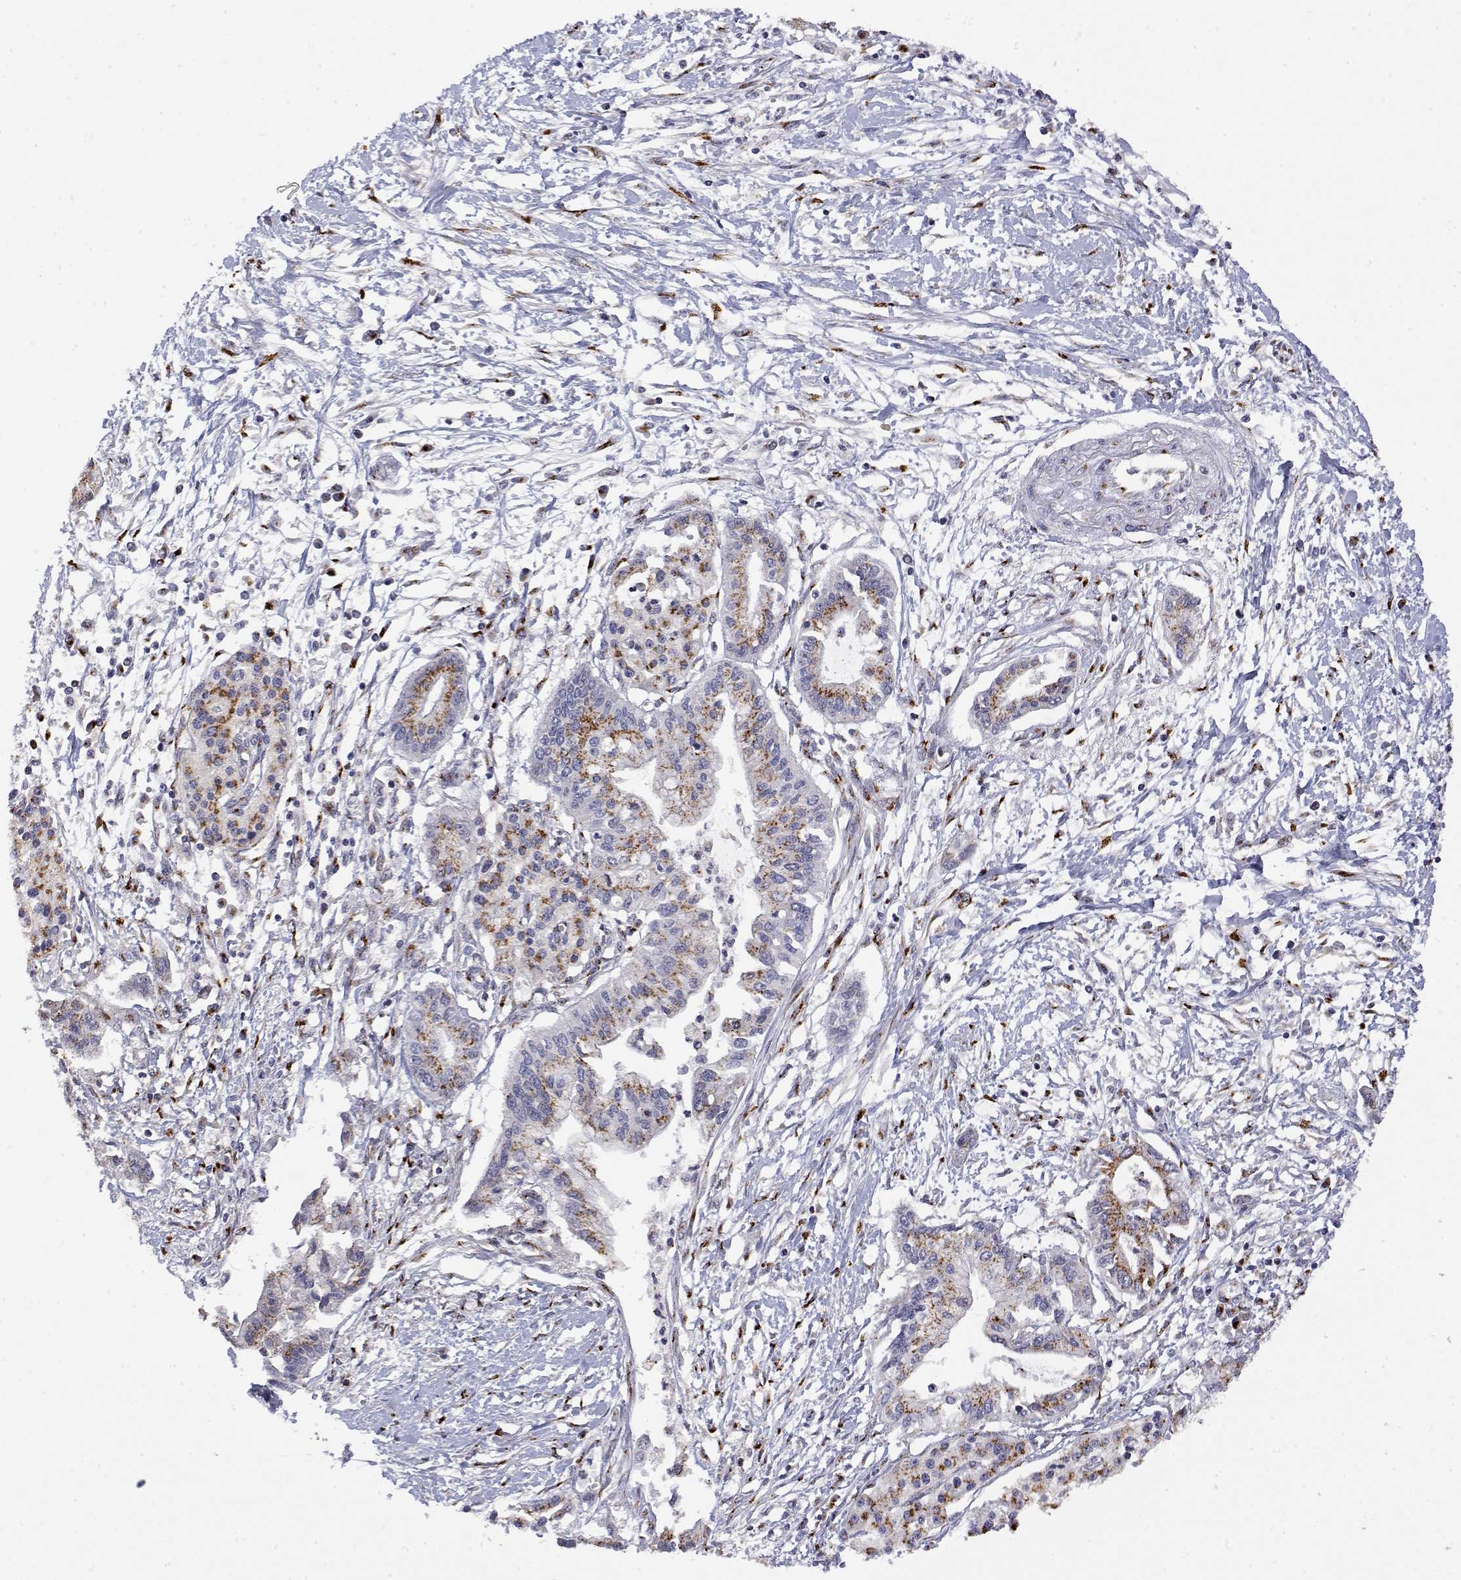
{"staining": {"intensity": "strong", "quantity": "25%-75%", "location": "cytoplasmic/membranous"}, "tissue": "pancreatic cancer", "cell_type": "Tumor cells", "image_type": "cancer", "snomed": [{"axis": "morphology", "description": "Adenocarcinoma, NOS"}, {"axis": "topography", "description": "Pancreas"}], "caption": "This is a micrograph of immunohistochemistry (IHC) staining of pancreatic cancer, which shows strong staining in the cytoplasmic/membranous of tumor cells.", "gene": "YIPF3", "patient": {"sex": "male", "age": 60}}